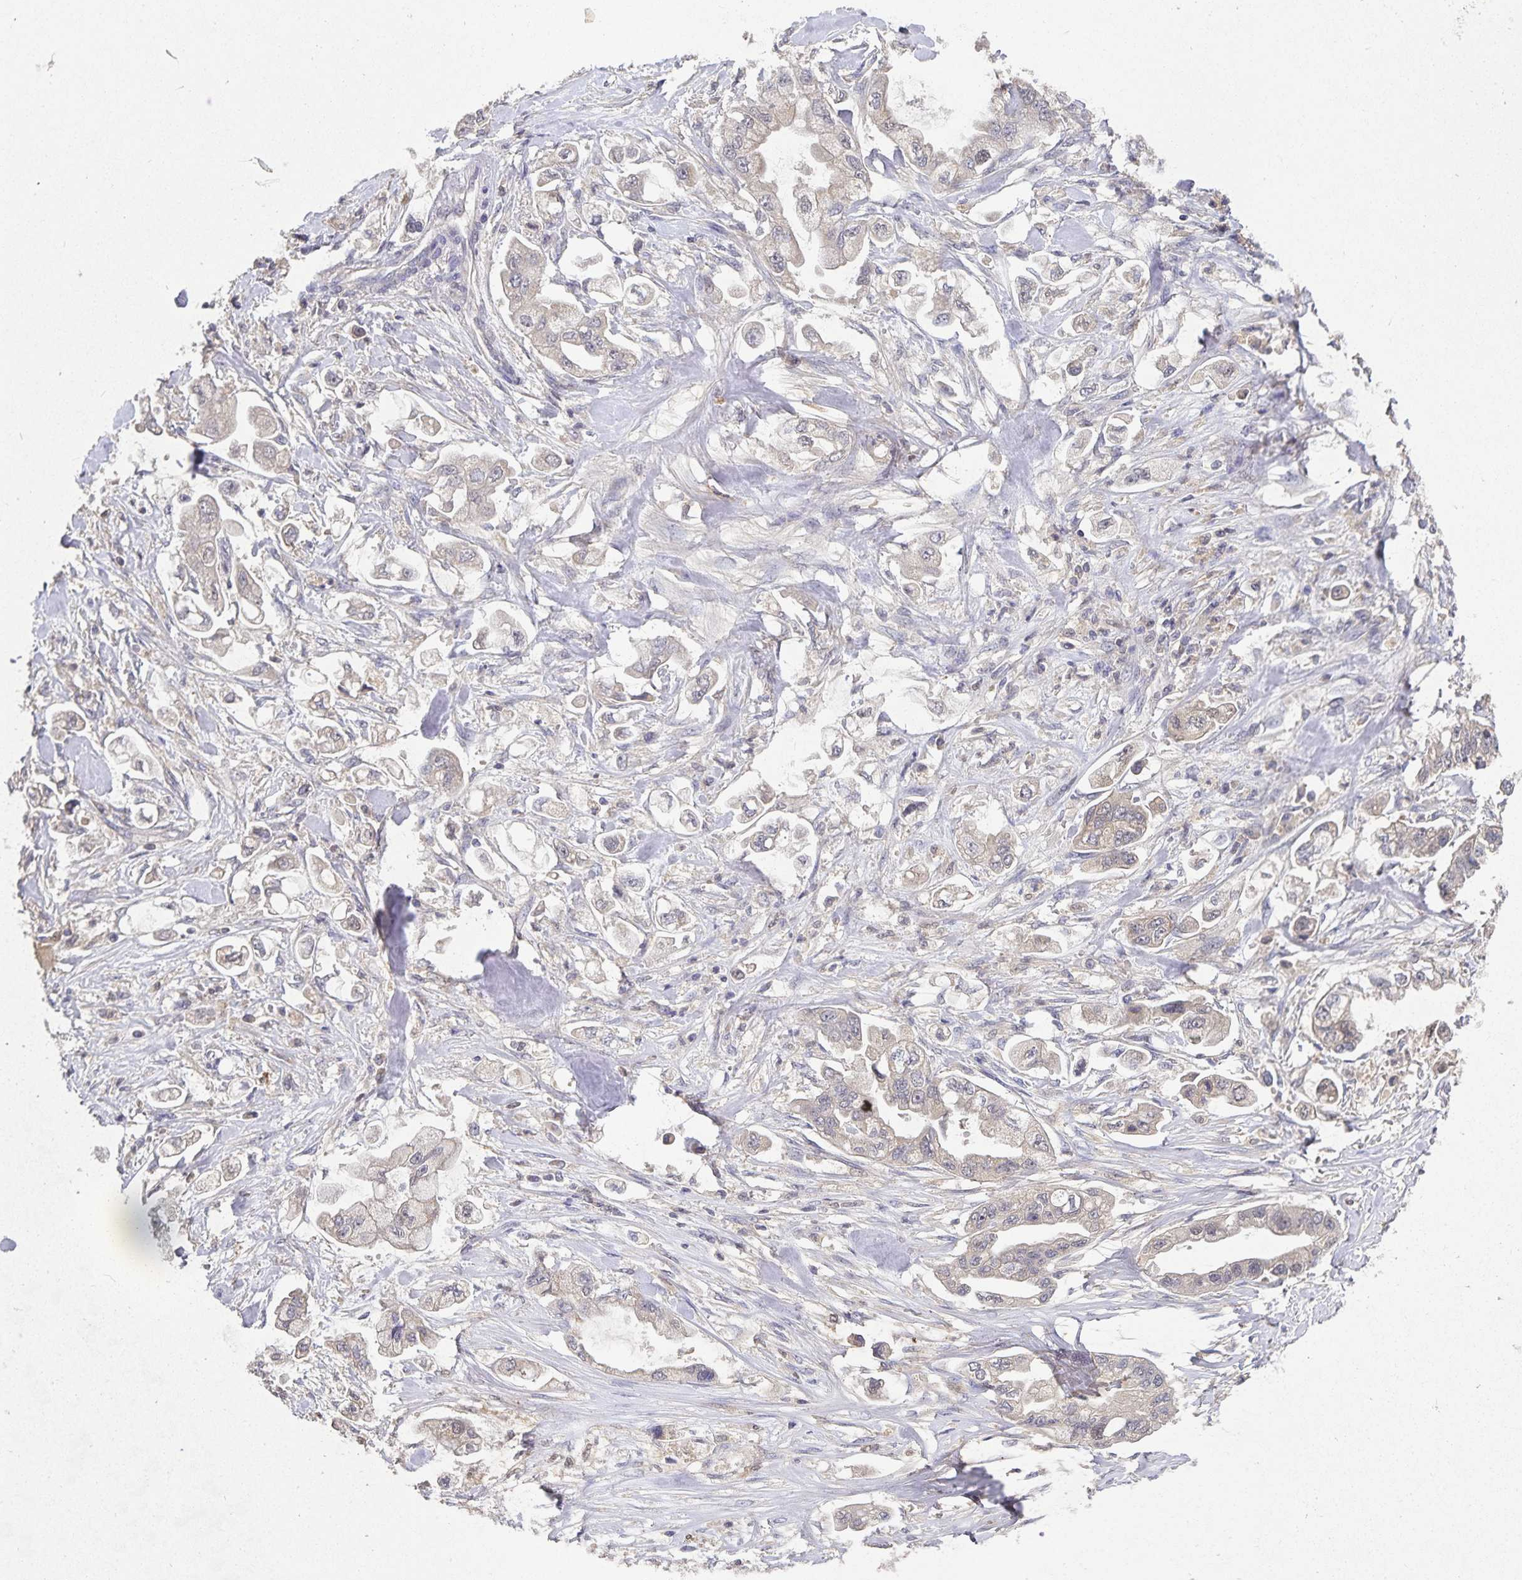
{"staining": {"intensity": "weak", "quantity": "<25%", "location": "cytoplasmic/membranous"}, "tissue": "stomach cancer", "cell_type": "Tumor cells", "image_type": "cancer", "snomed": [{"axis": "morphology", "description": "Adenocarcinoma, NOS"}, {"axis": "topography", "description": "Stomach"}], "caption": "Immunohistochemical staining of stomach adenocarcinoma displays no significant expression in tumor cells.", "gene": "HEPN1", "patient": {"sex": "male", "age": 62}}